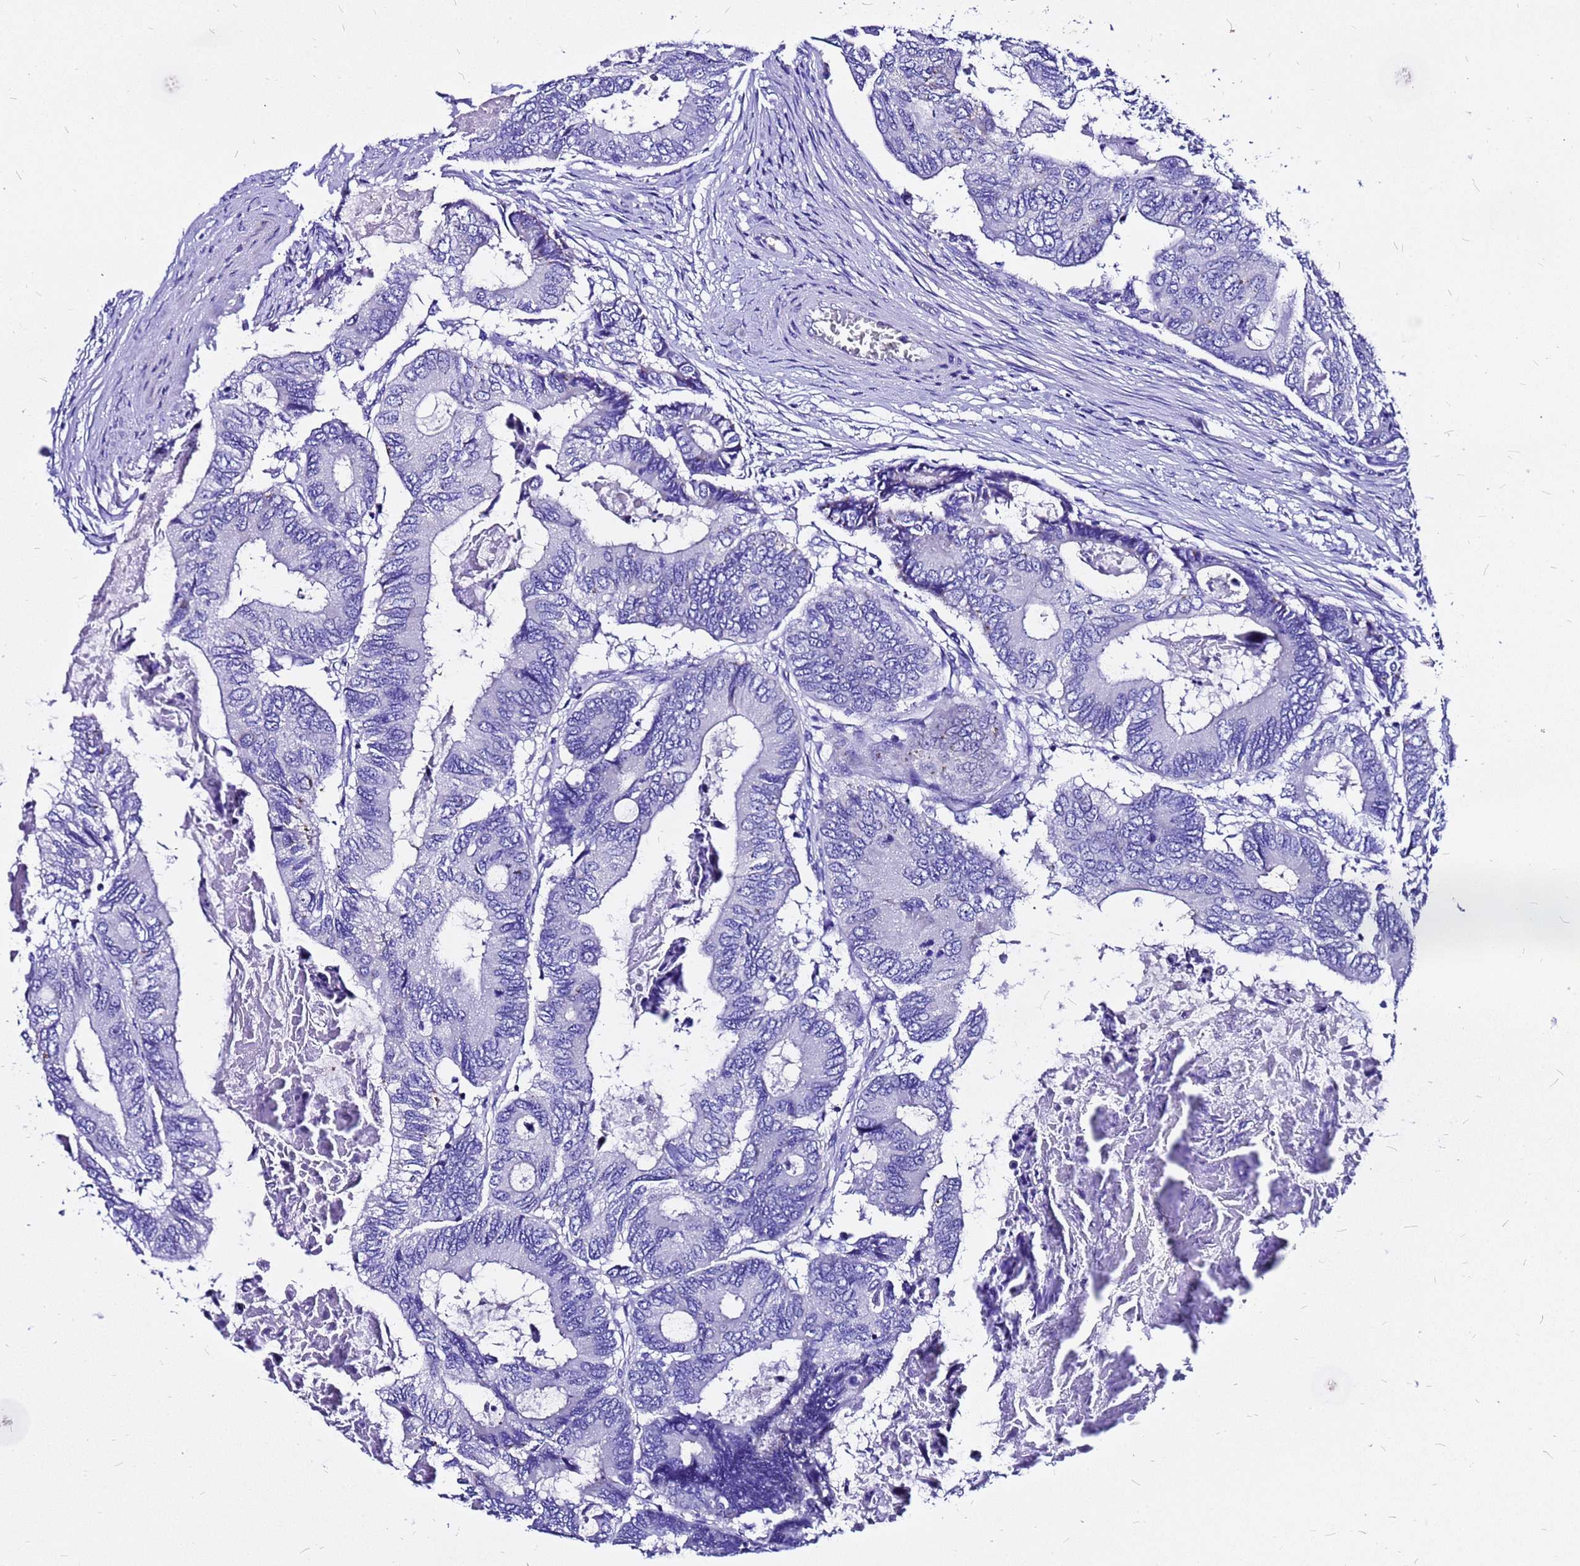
{"staining": {"intensity": "negative", "quantity": "none", "location": "none"}, "tissue": "colorectal cancer", "cell_type": "Tumor cells", "image_type": "cancer", "snomed": [{"axis": "morphology", "description": "Adenocarcinoma, NOS"}, {"axis": "topography", "description": "Colon"}], "caption": "Tumor cells are negative for protein expression in human colorectal cancer (adenocarcinoma).", "gene": "HERC4", "patient": {"sex": "male", "age": 85}}